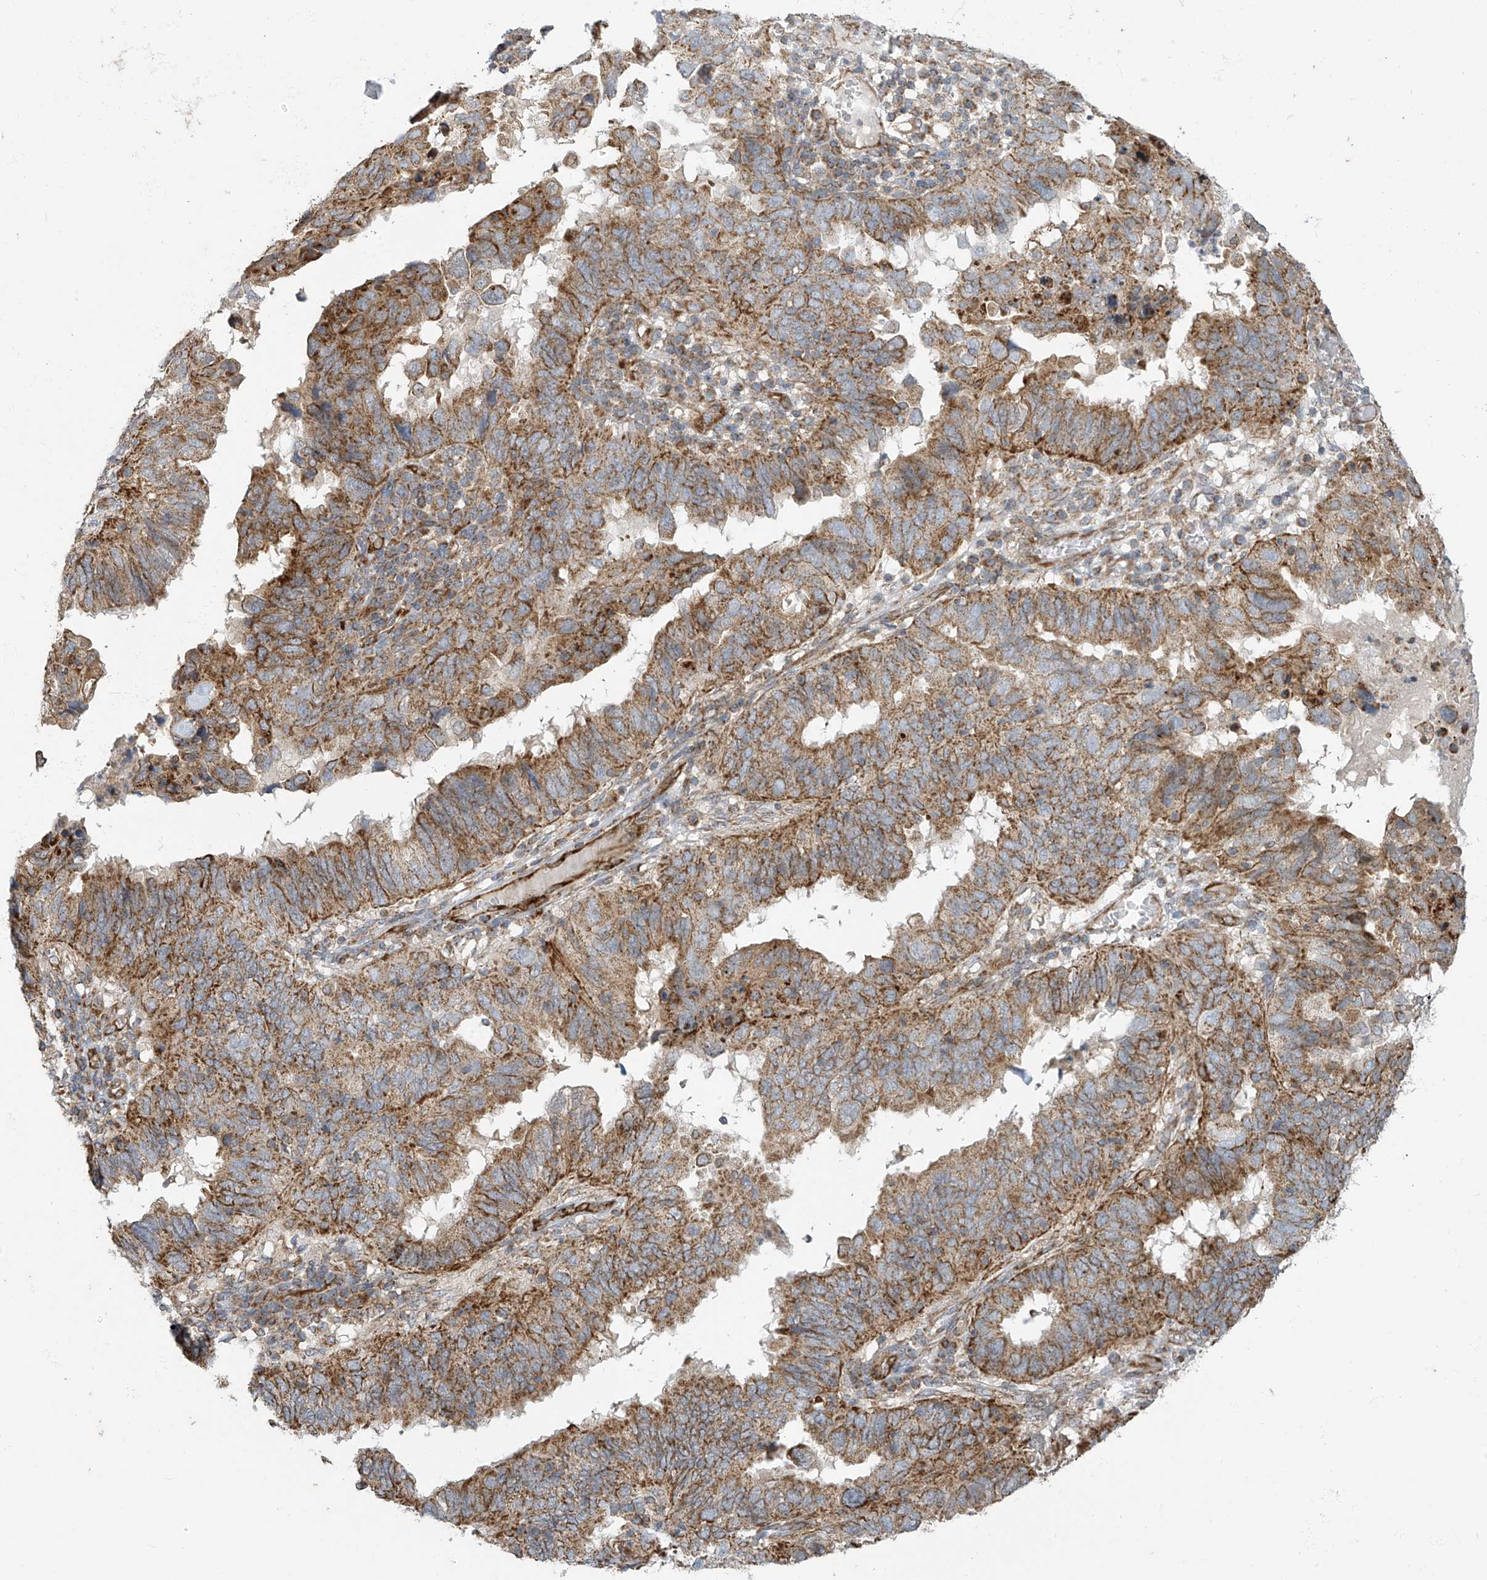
{"staining": {"intensity": "moderate", "quantity": ">75%", "location": "cytoplasmic/membranous"}, "tissue": "endometrial cancer", "cell_type": "Tumor cells", "image_type": "cancer", "snomed": [{"axis": "morphology", "description": "Adenocarcinoma, NOS"}, {"axis": "topography", "description": "Uterus"}], "caption": "Endometrial adenocarcinoma was stained to show a protein in brown. There is medium levels of moderate cytoplasmic/membranous staining in approximately >75% of tumor cells. Immunohistochemistry stains the protein of interest in brown and the nuclei are stained blue.", "gene": "METTL6", "patient": {"sex": "female", "age": 77}}